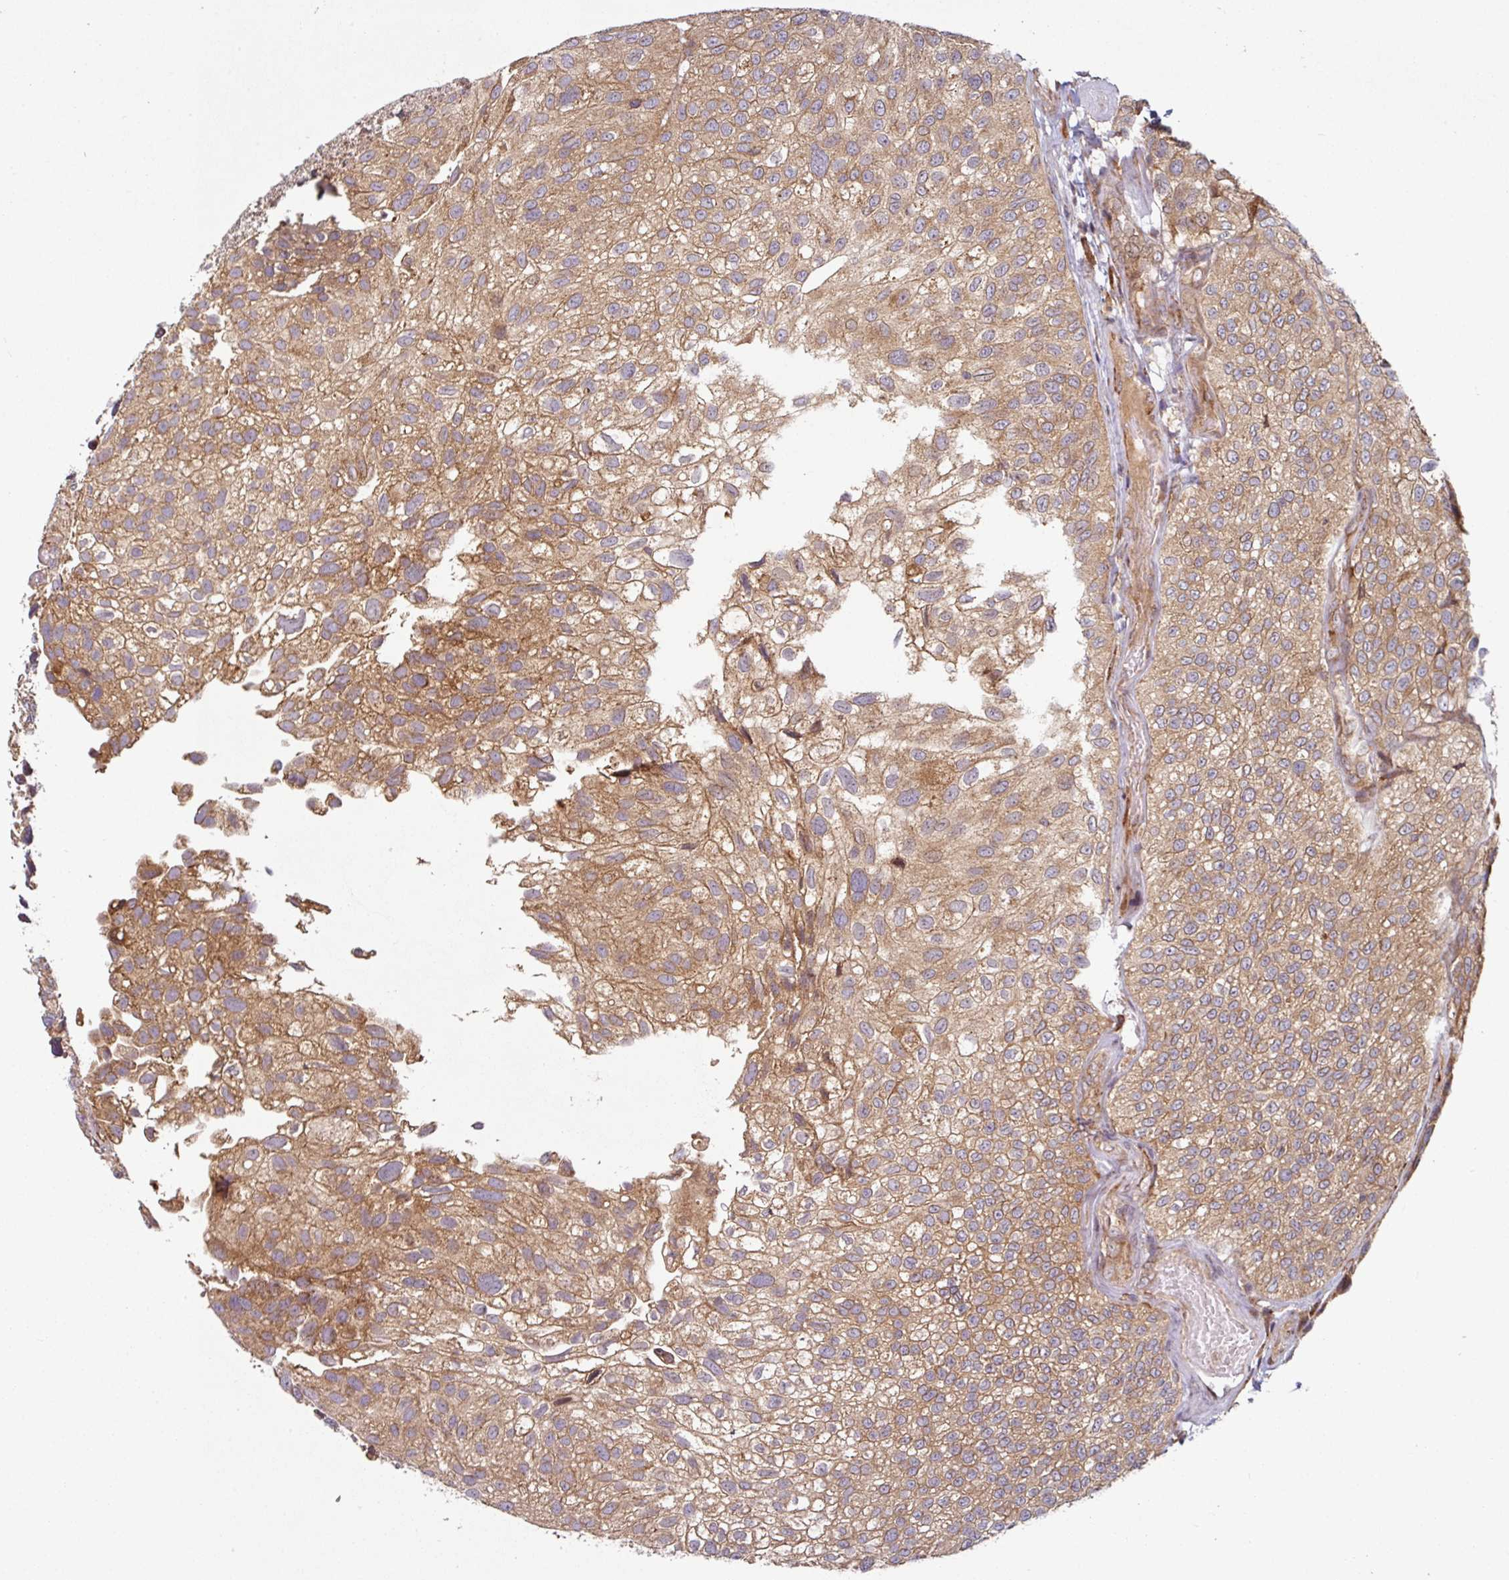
{"staining": {"intensity": "moderate", "quantity": ">75%", "location": "cytoplasmic/membranous"}, "tissue": "urothelial cancer", "cell_type": "Tumor cells", "image_type": "cancer", "snomed": [{"axis": "morphology", "description": "Urothelial carcinoma, NOS"}, {"axis": "topography", "description": "Urinary bladder"}], "caption": "Urothelial cancer stained for a protein displays moderate cytoplasmic/membranous positivity in tumor cells. The staining was performed using DAB (3,3'-diaminobenzidine), with brown indicating positive protein expression. Nuclei are stained blue with hematoxylin.", "gene": "RAB5A", "patient": {"sex": "male", "age": 87}}